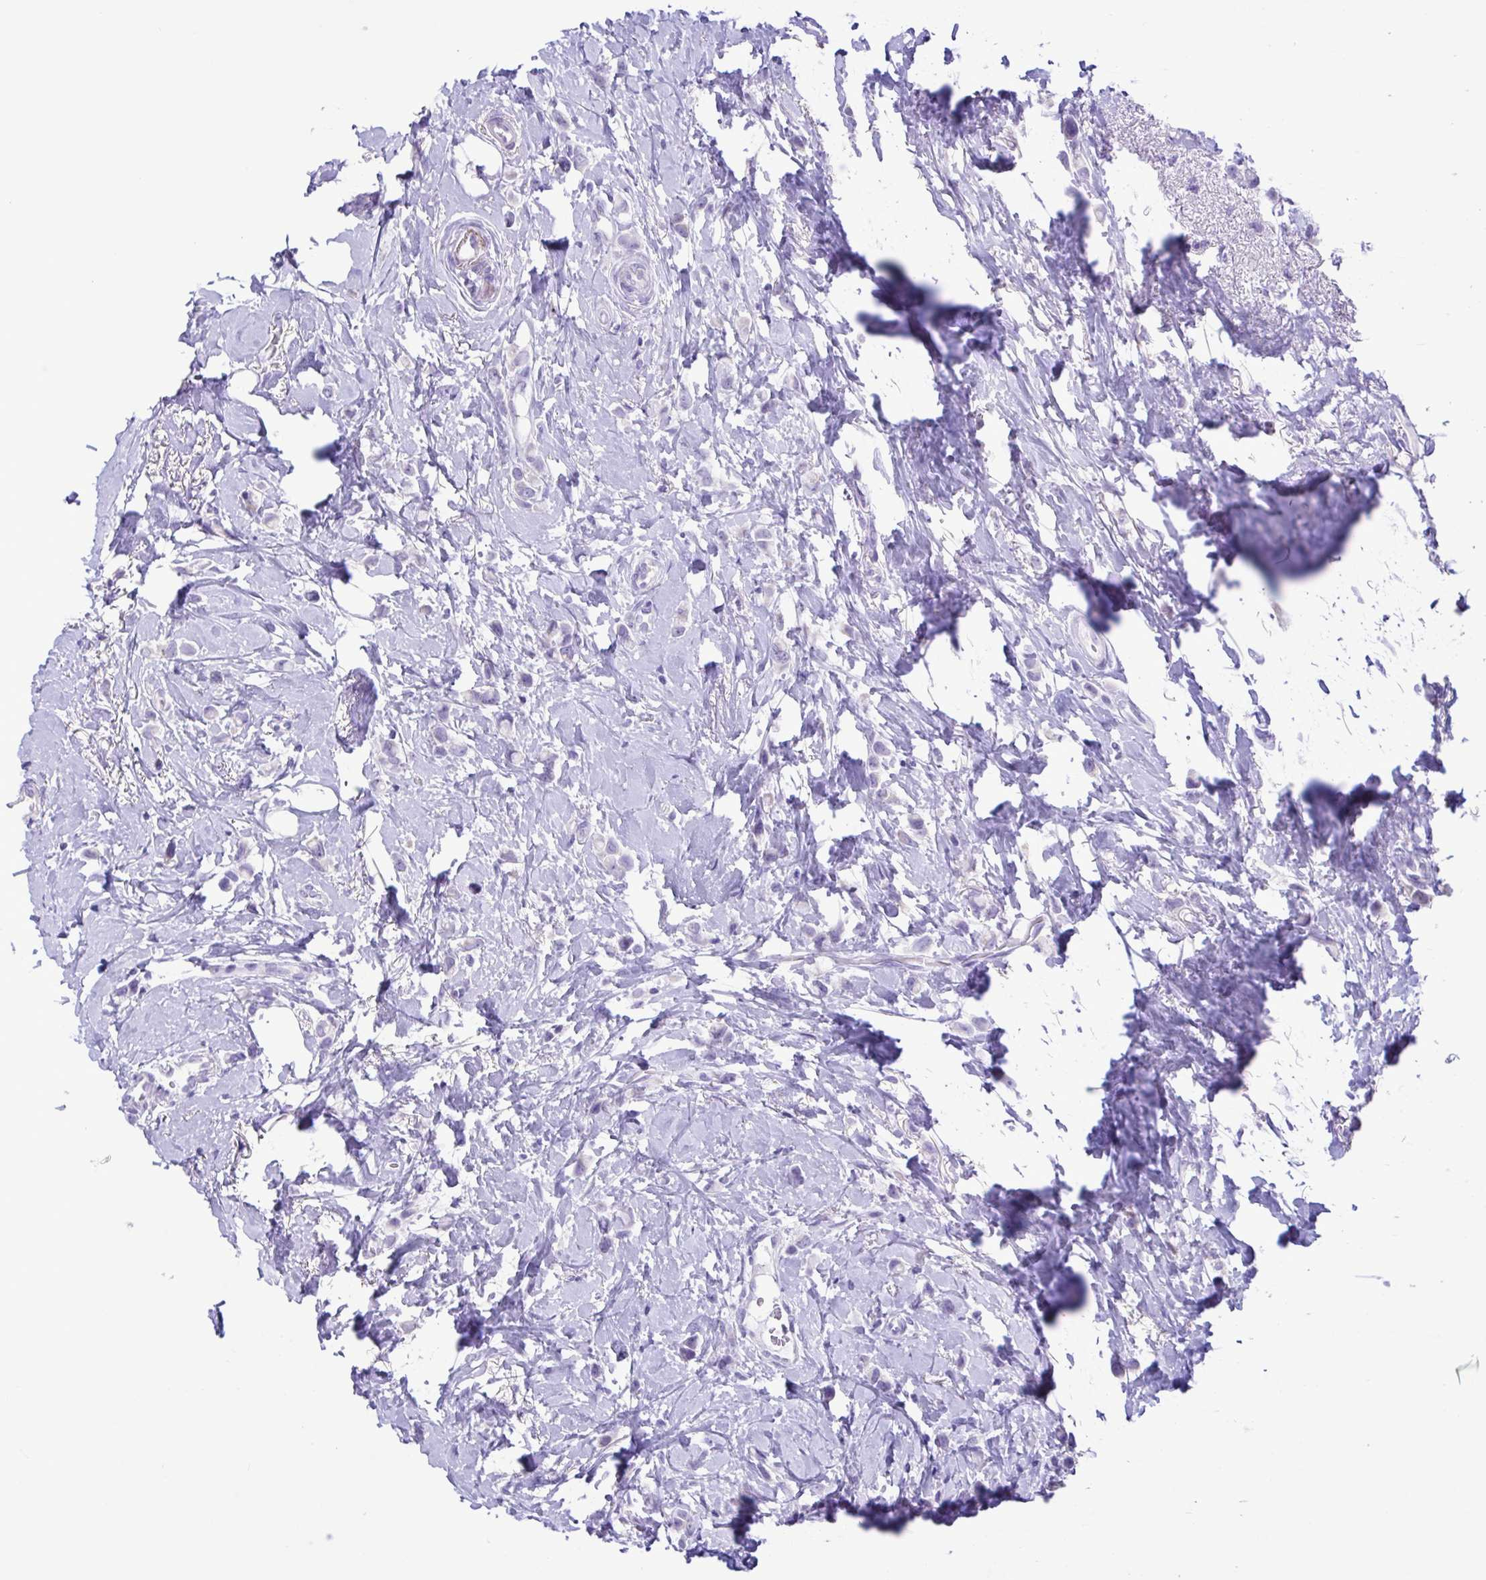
{"staining": {"intensity": "negative", "quantity": "none", "location": "none"}, "tissue": "breast cancer", "cell_type": "Tumor cells", "image_type": "cancer", "snomed": [{"axis": "morphology", "description": "Lobular carcinoma"}, {"axis": "topography", "description": "Breast"}], "caption": "DAB (3,3'-diaminobenzidine) immunohistochemical staining of human lobular carcinoma (breast) shows no significant expression in tumor cells. (DAB immunohistochemistry, high magnification).", "gene": "CBY2", "patient": {"sex": "female", "age": 66}}